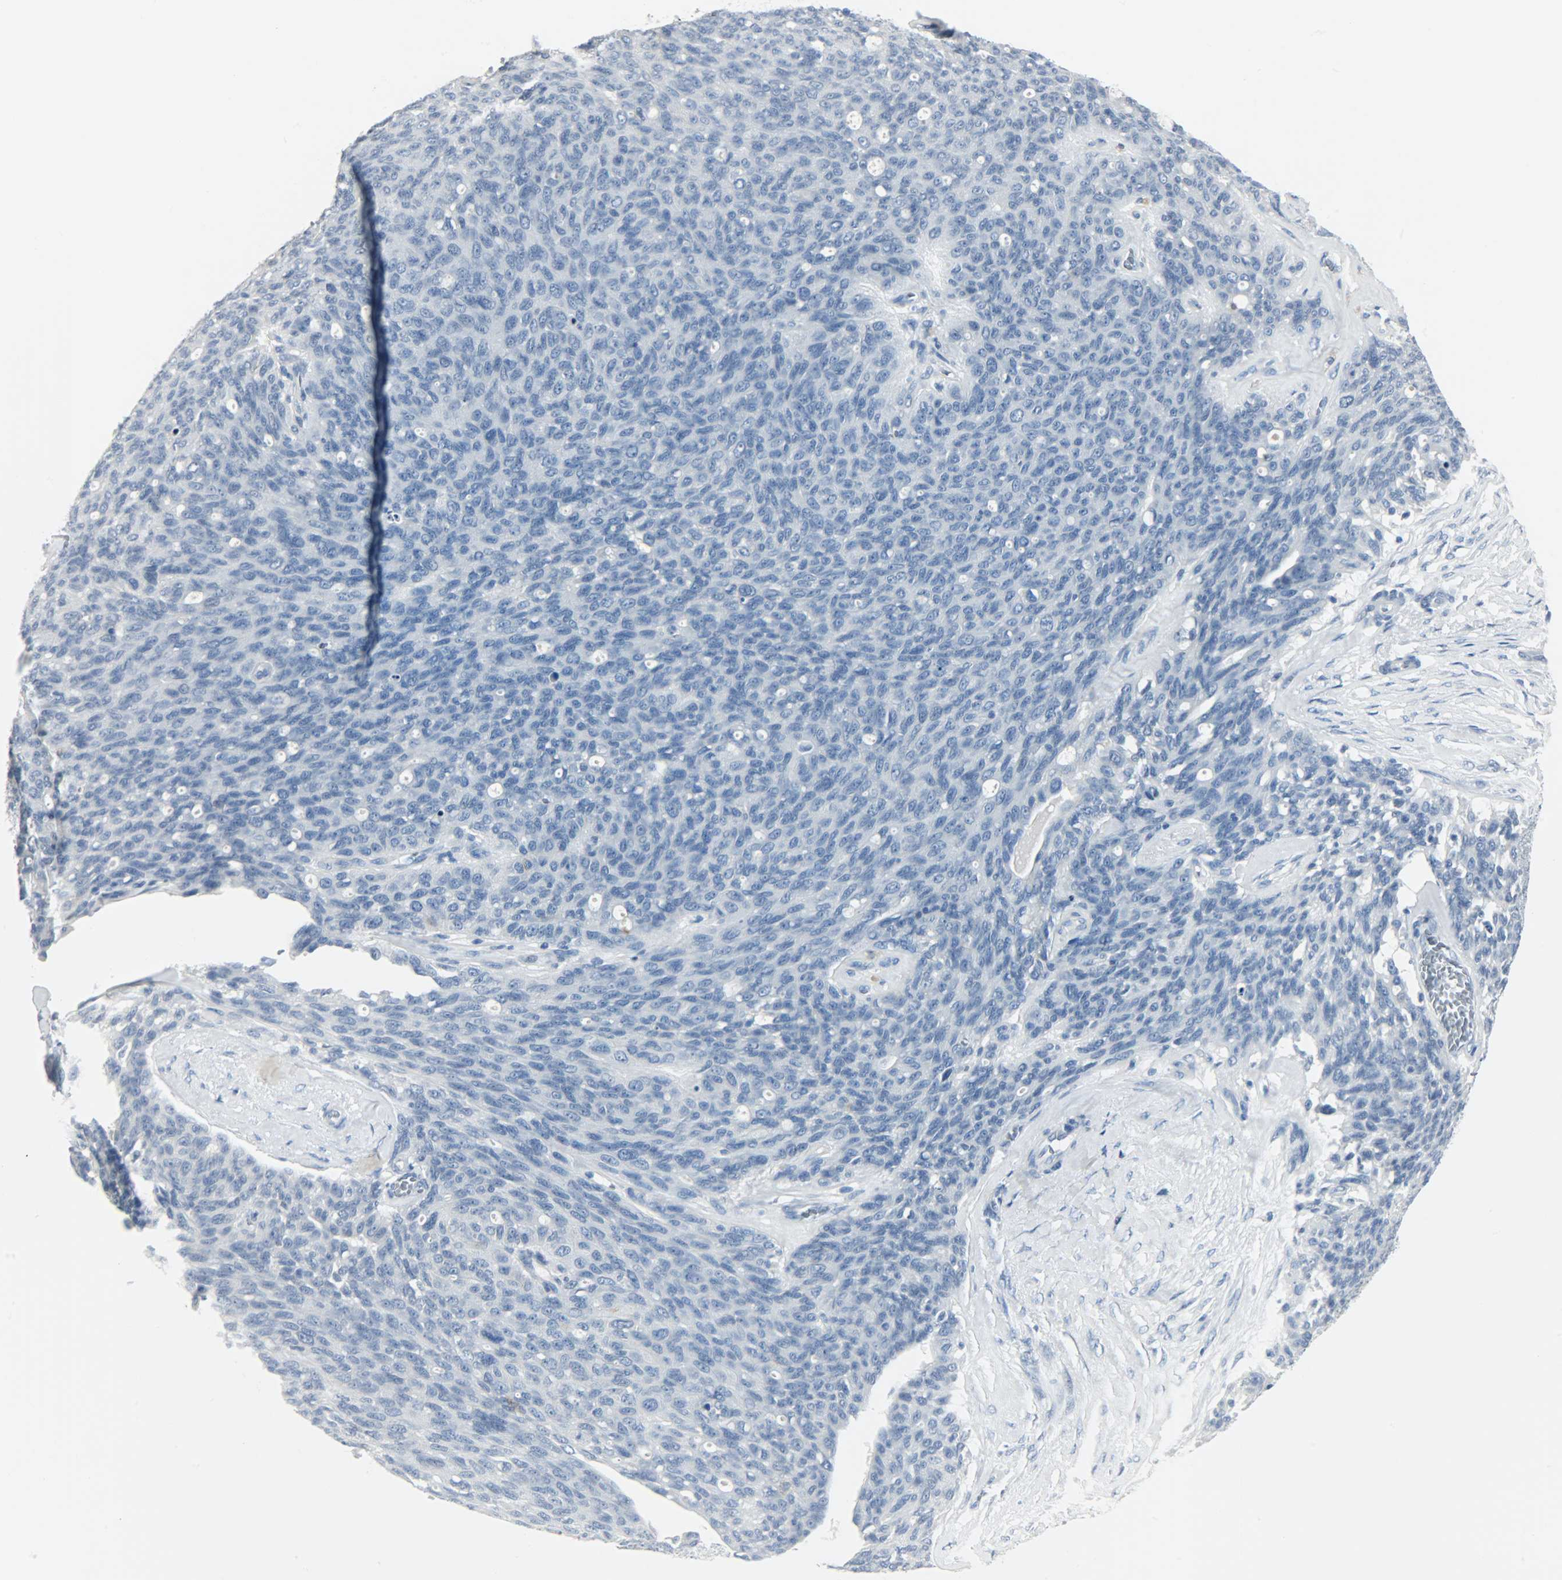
{"staining": {"intensity": "negative", "quantity": "none", "location": "none"}, "tissue": "ovarian cancer", "cell_type": "Tumor cells", "image_type": "cancer", "snomed": [{"axis": "morphology", "description": "Carcinoma, endometroid"}, {"axis": "topography", "description": "Ovary"}], "caption": "An immunohistochemistry histopathology image of ovarian endometroid carcinoma is shown. There is no staining in tumor cells of ovarian endometroid carcinoma.", "gene": "KIT", "patient": {"sex": "female", "age": 60}}